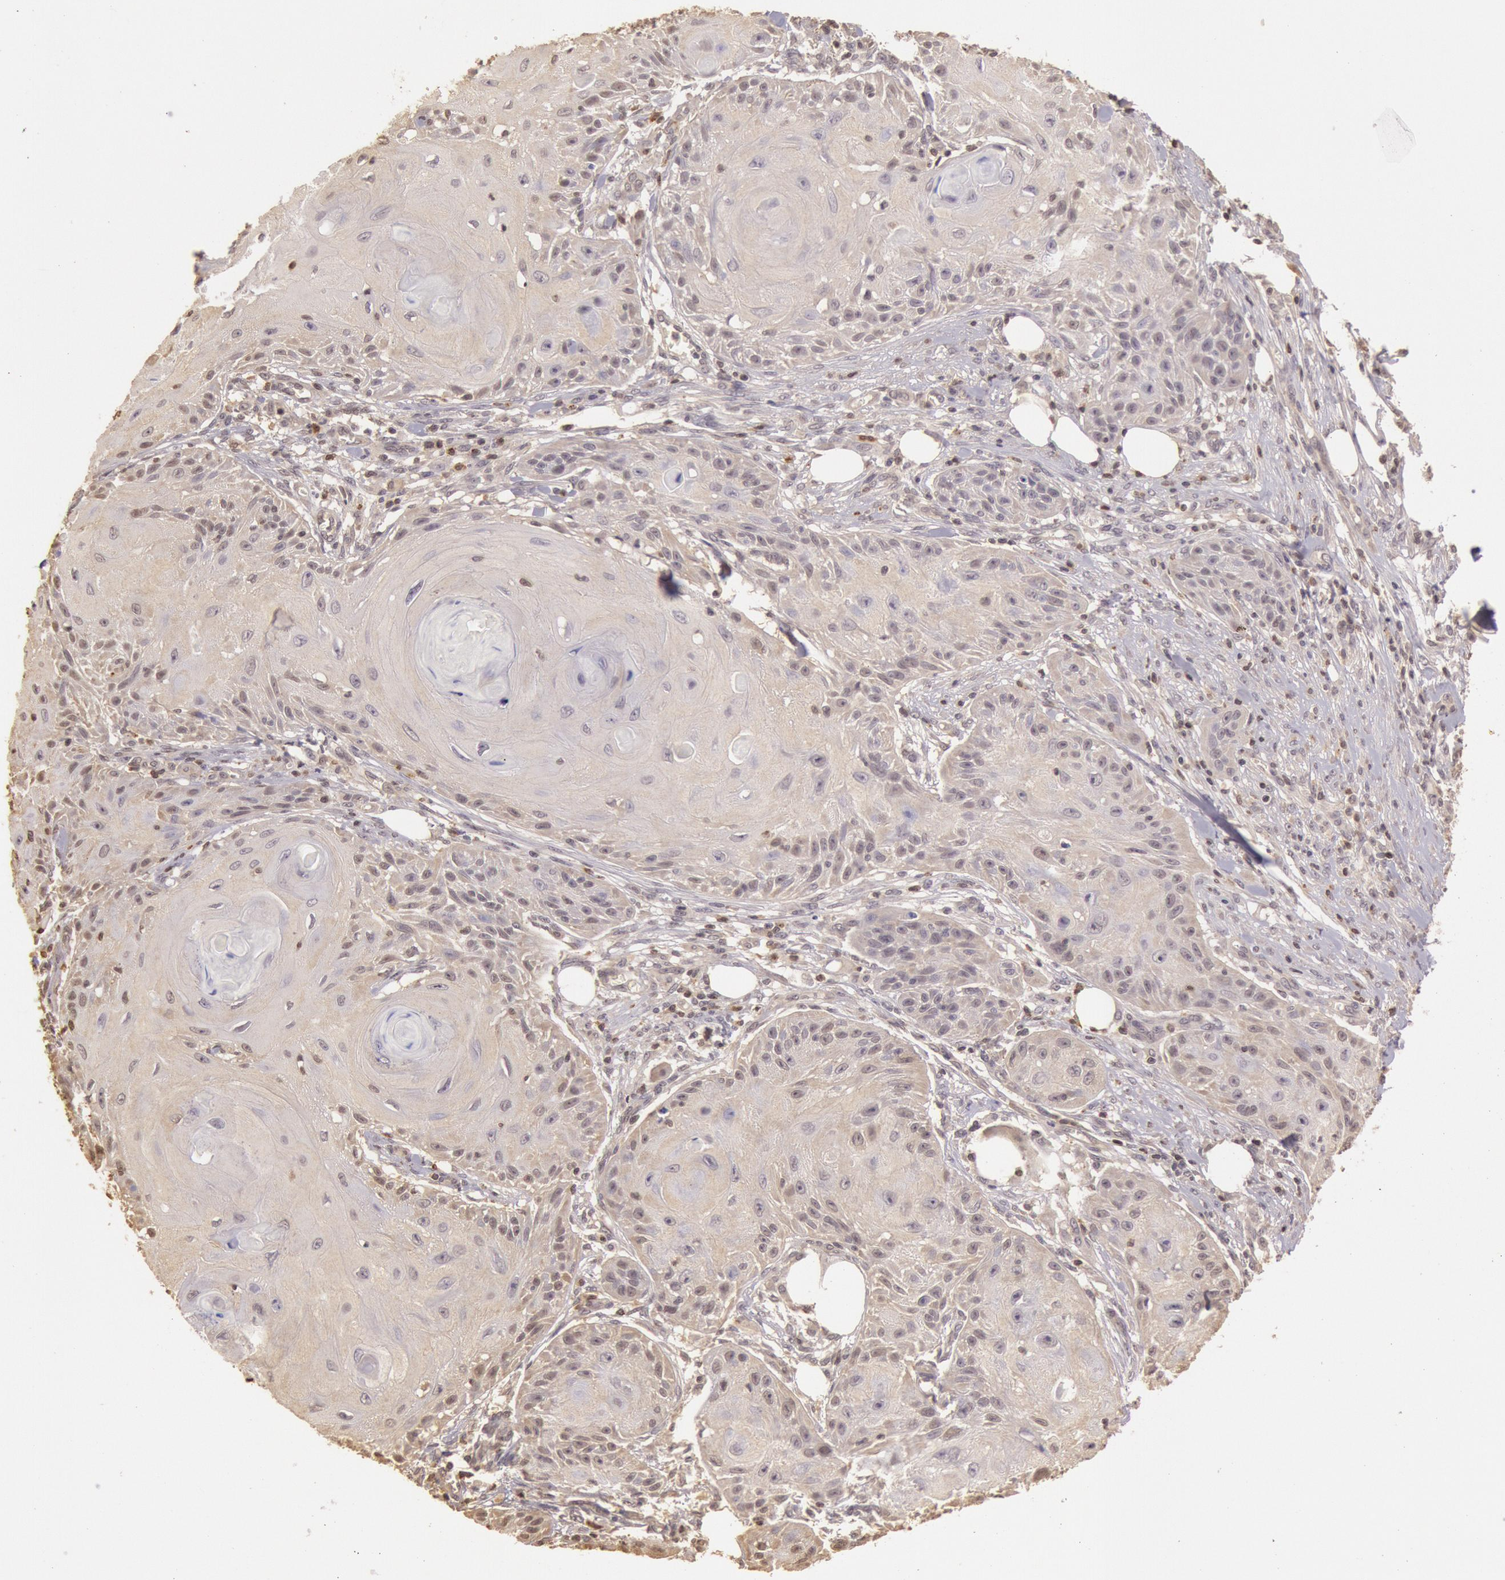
{"staining": {"intensity": "weak", "quantity": ">75%", "location": "cytoplasmic/membranous"}, "tissue": "skin cancer", "cell_type": "Tumor cells", "image_type": "cancer", "snomed": [{"axis": "morphology", "description": "Squamous cell carcinoma, NOS"}, {"axis": "topography", "description": "Skin"}], "caption": "Skin cancer tissue demonstrates weak cytoplasmic/membranous expression in about >75% of tumor cells, visualized by immunohistochemistry.", "gene": "SOD1", "patient": {"sex": "female", "age": 88}}